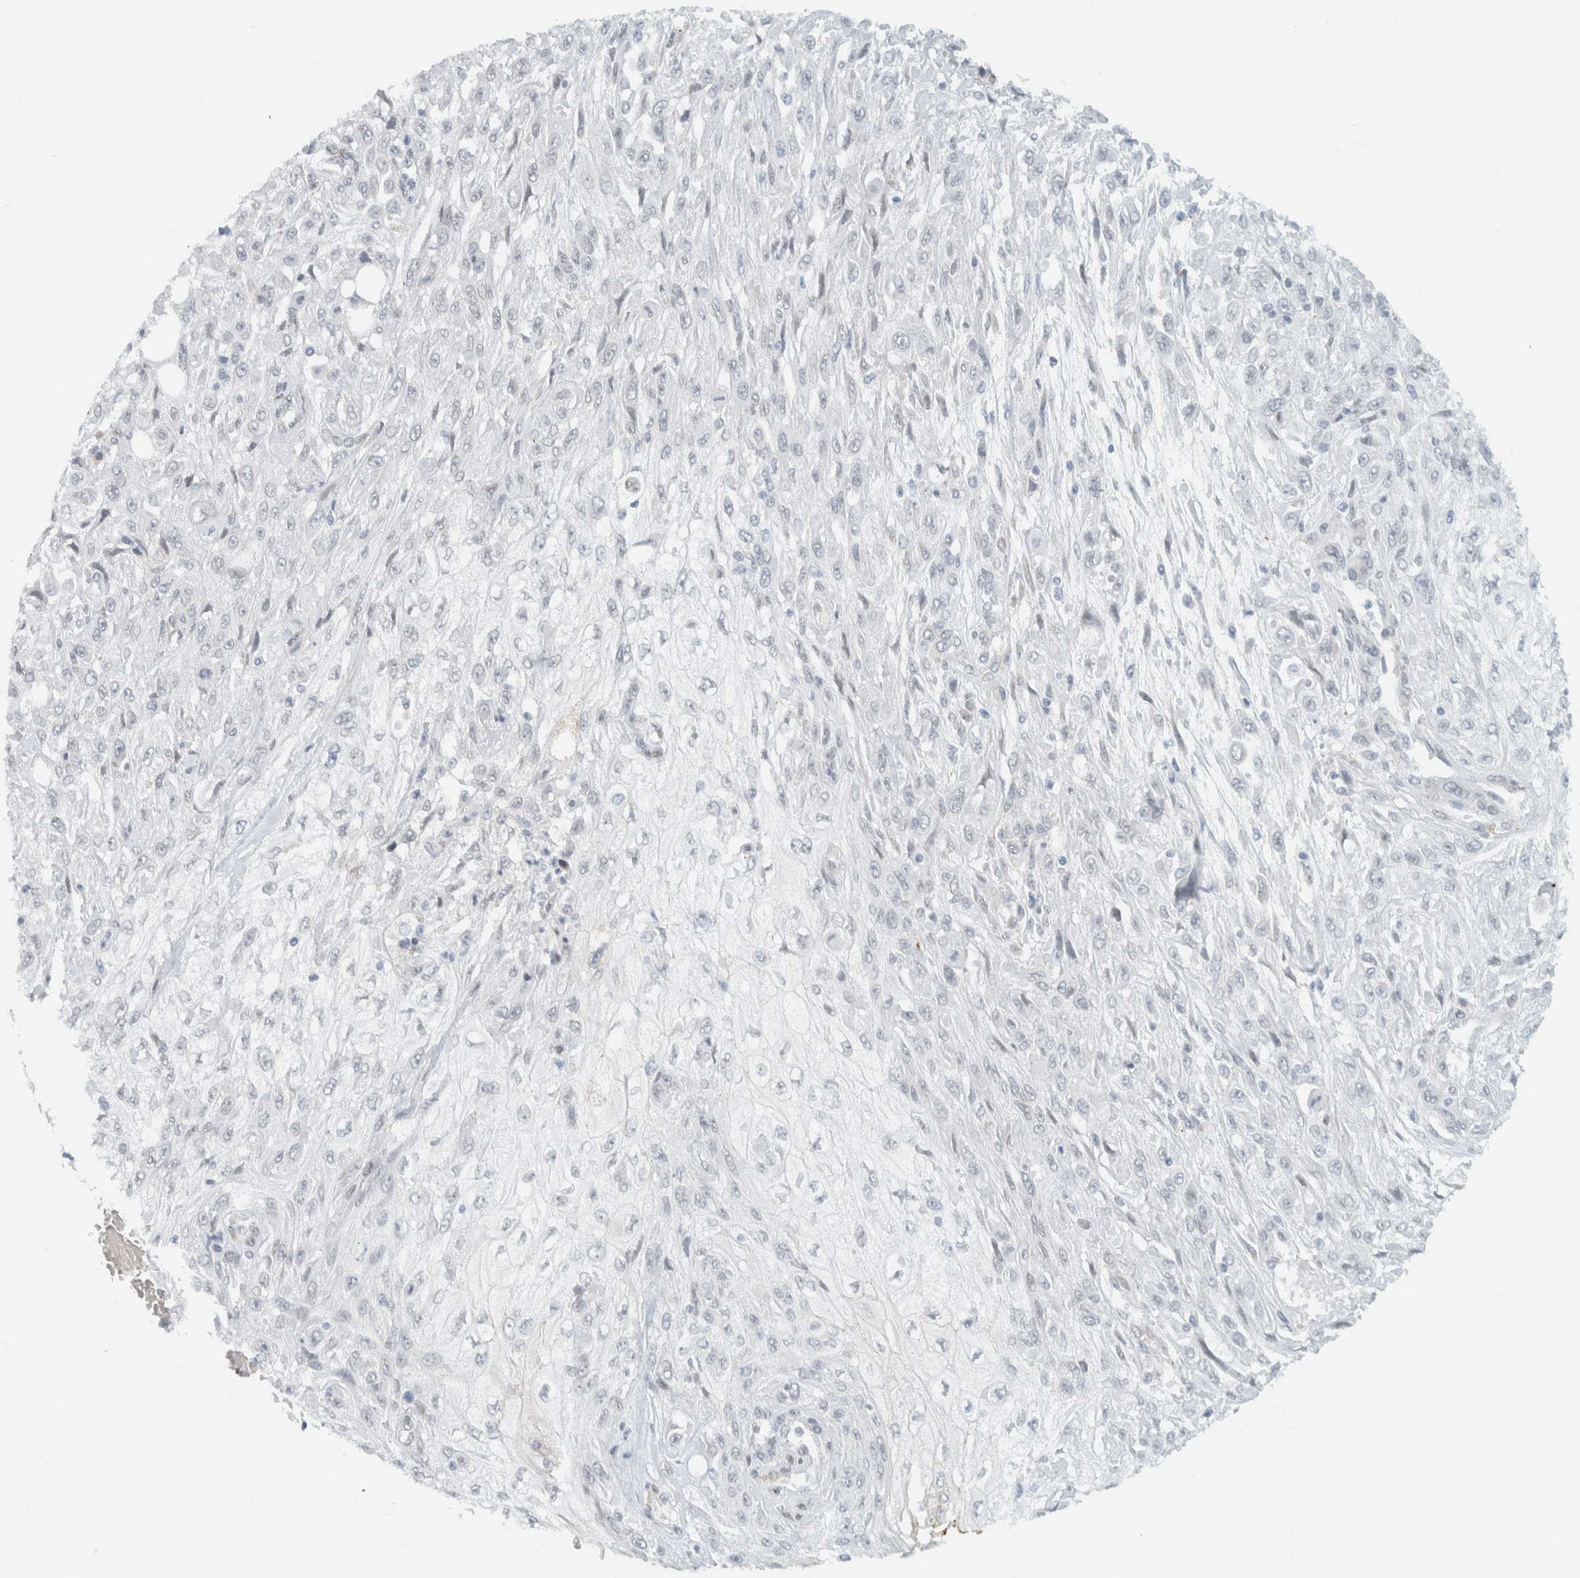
{"staining": {"intensity": "negative", "quantity": "none", "location": "none"}, "tissue": "skin cancer", "cell_type": "Tumor cells", "image_type": "cancer", "snomed": [{"axis": "morphology", "description": "Squamous cell carcinoma, NOS"}, {"axis": "morphology", "description": "Squamous cell carcinoma, metastatic, NOS"}, {"axis": "topography", "description": "Skin"}, {"axis": "topography", "description": "Lymph node"}], "caption": "Tumor cells show no significant protein staining in skin squamous cell carcinoma. (Brightfield microscopy of DAB (3,3'-diaminobenzidine) immunohistochemistry (IHC) at high magnification).", "gene": "C1QTNF12", "patient": {"sex": "male", "age": 75}}